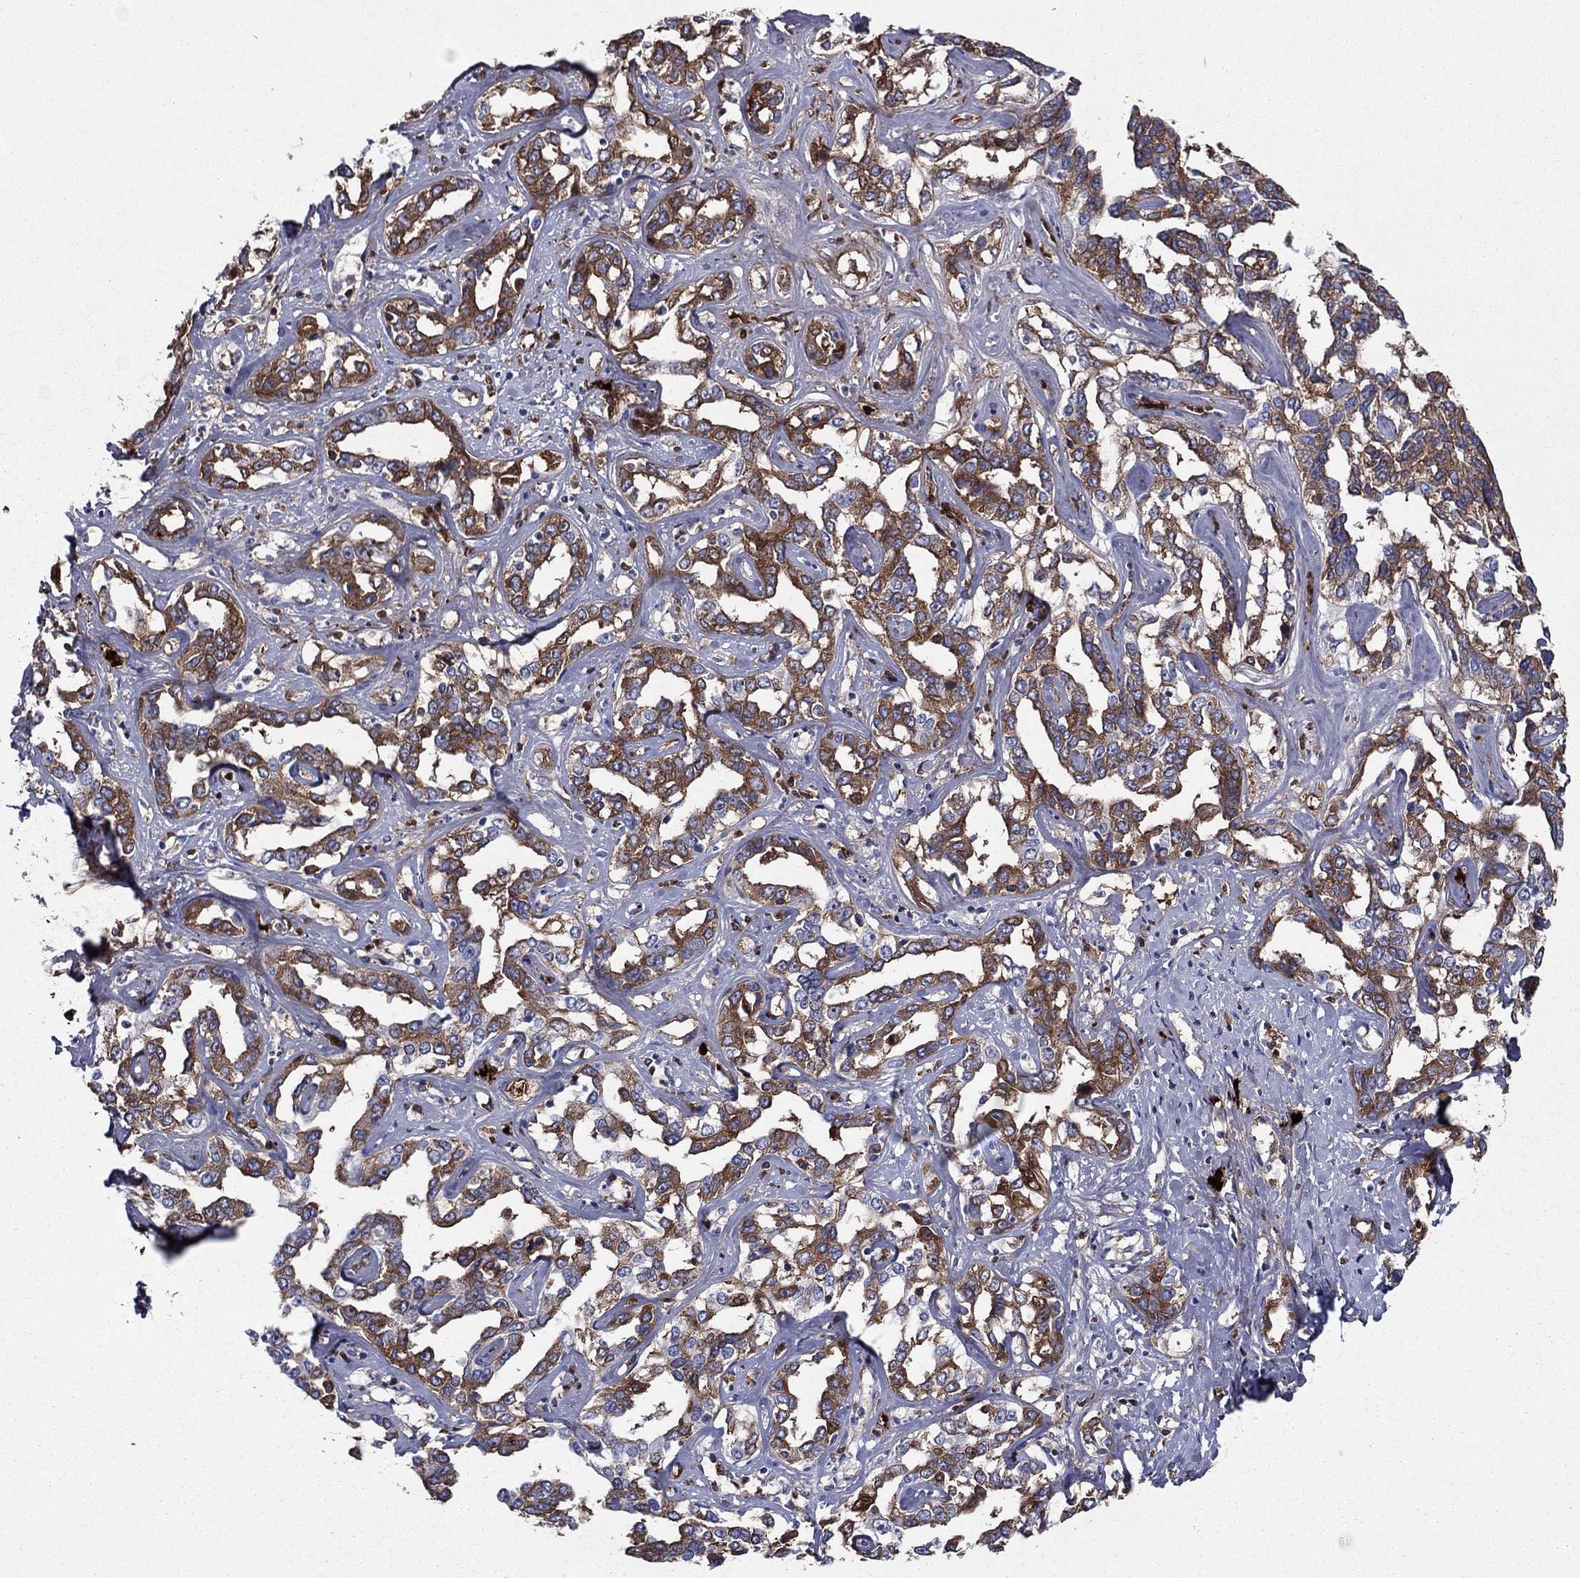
{"staining": {"intensity": "strong", "quantity": ">75%", "location": "cytoplasmic/membranous"}, "tissue": "liver cancer", "cell_type": "Tumor cells", "image_type": "cancer", "snomed": [{"axis": "morphology", "description": "Cholangiocarcinoma"}, {"axis": "topography", "description": "Liver"}], "caption": "The image shows immunohistochemical staining of liver cholangiocarcinoma. There is strong cytoplasmic/membranous positivity is identified in about >75% of tumor cells.", "gene": "HPX", "patient": {"sex": "male", "age": 59}}